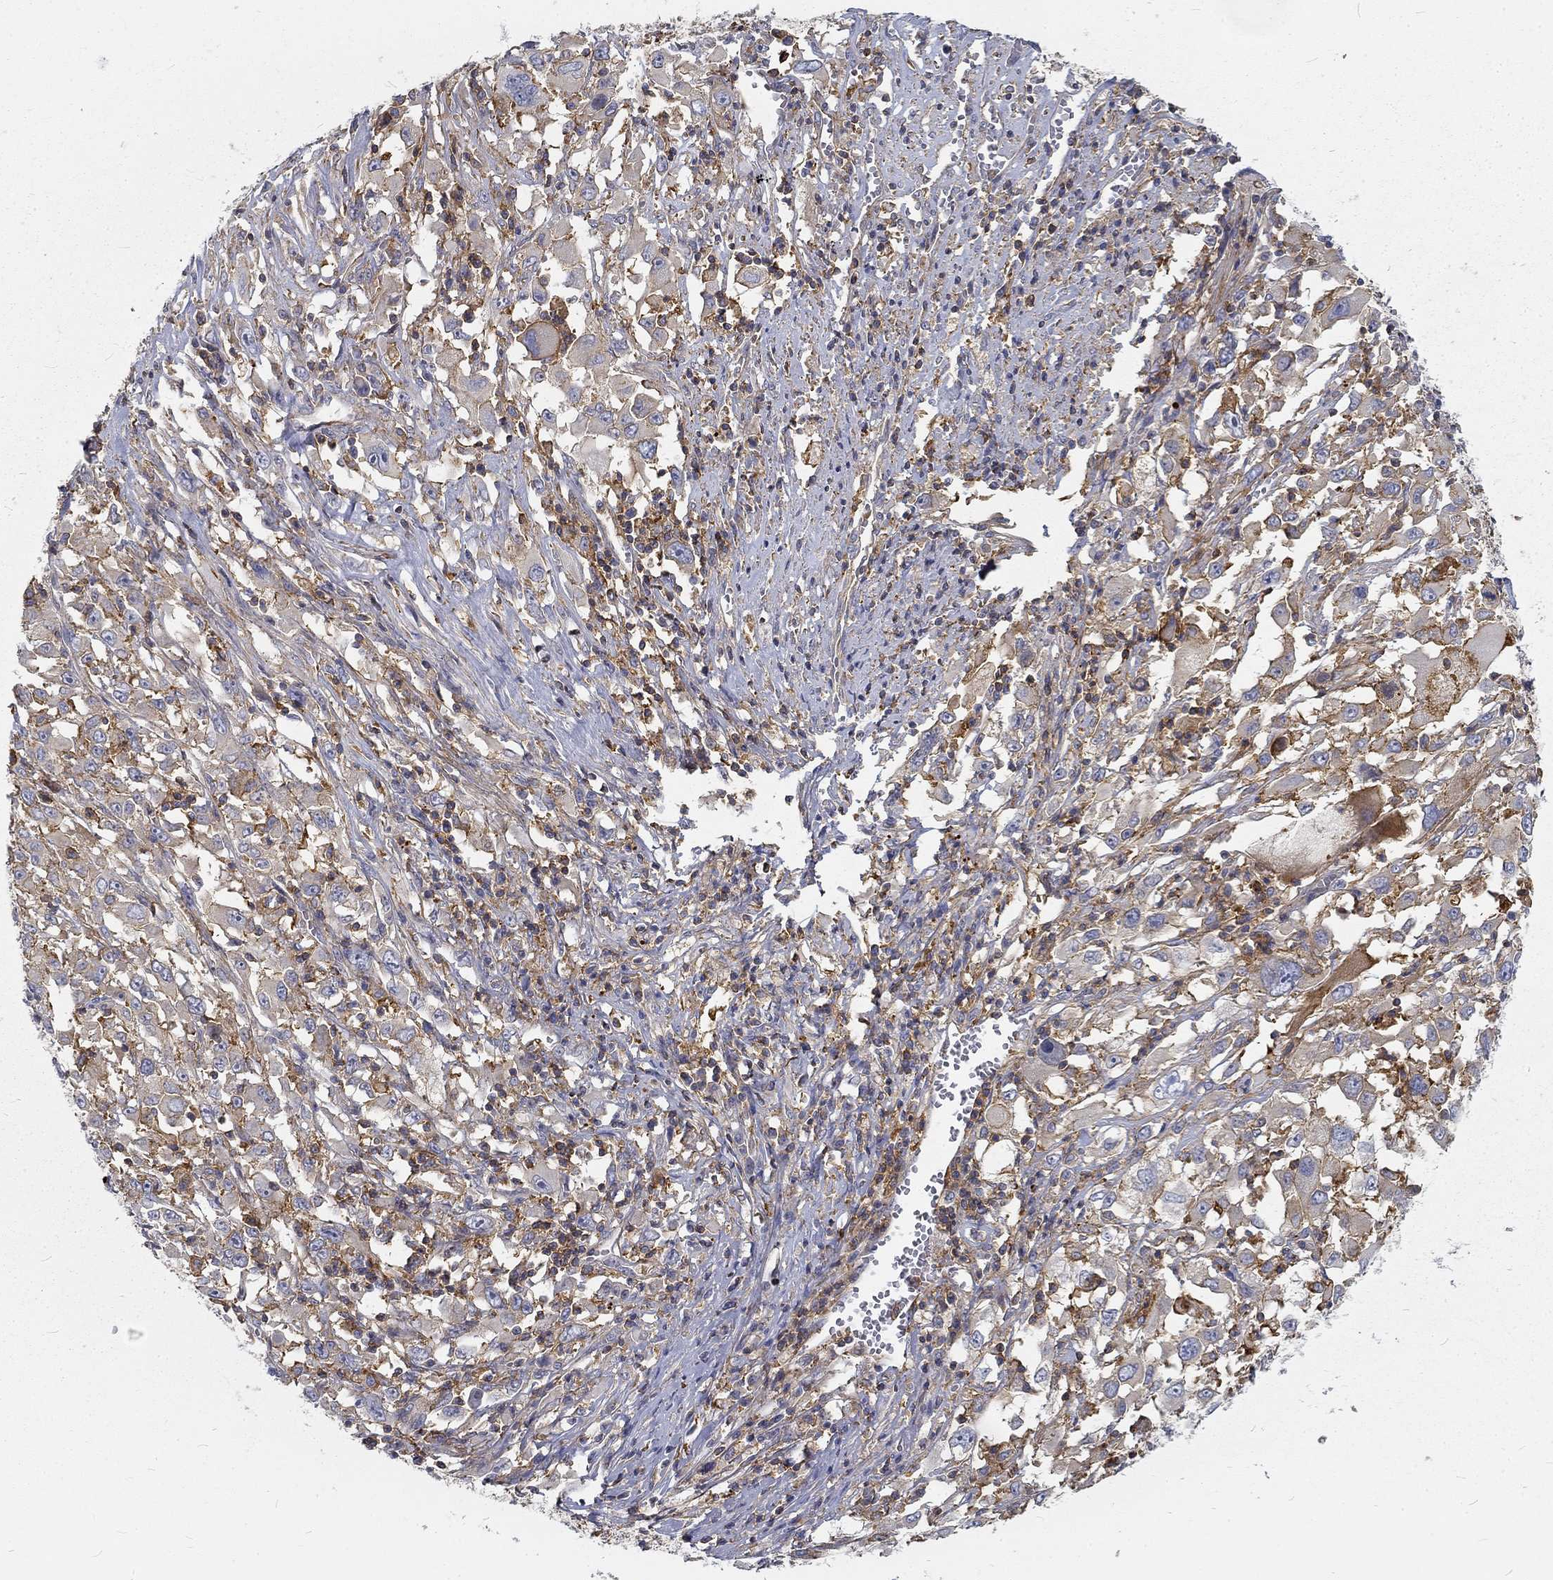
{"staining": {"intensity": "moderate", "quantity": "<25%", "location": "cytoplasmic/membranous"}, "tissue": "melanoma", "cell_type": "Tumor cells", "image_type": "cancer", "snomed": [{"axis": "morphology", "description": "Malignant melanoma, Metastatic site"}, {"axis": "topography", "description": "Soft tissue"}], "caption": "Immunohistochemical staining of human melanoma shows low levels of moderate cytoplasmic/membranous expression in about <25% of tumor cells. (DAB IHC with brightfield microscopy, high magnification).", "gene": "MTMR11", "patient": {"sex": "male", "age": 50}}